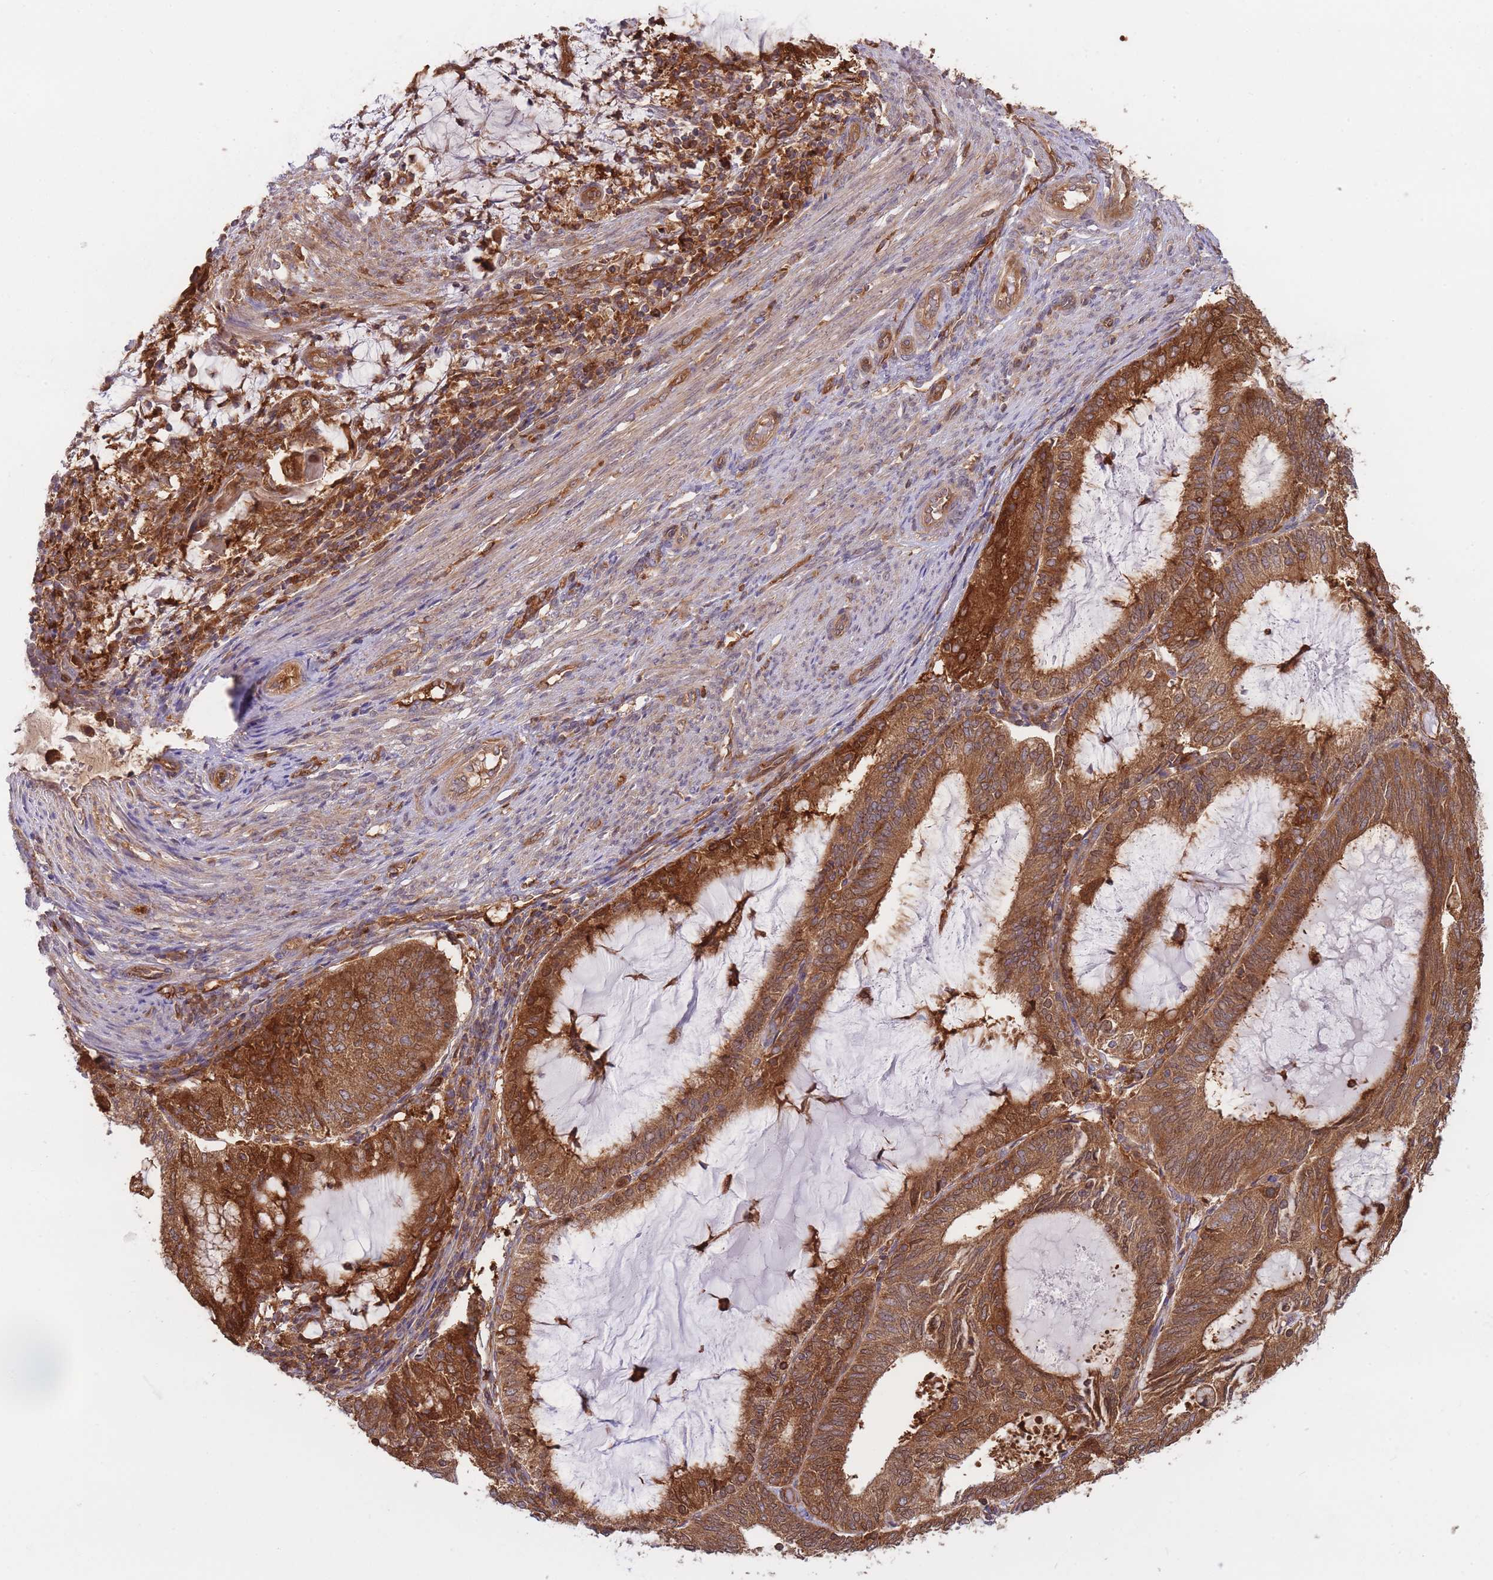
{"staining": {"intensity": "strong", "quantity": ">75%", "location": "cytoplasmic/membranous"}, "tissue": "endometrial cancer", "cell_type": "Tumor cells", "image_type": "cancer", "snomed": [{"axis": "morphology", "description": "Adenocarcinoma, NOS"}, {"axis": "topography", "description": "Endometrium"}], "caption": "The micrograph displays a brown stain indicating the presence of a protein in the cytoplasmic/membranous of tumor cells in endometrial adenocarcinoma.", "gene": "SLC4A9", "patient": {"sex": "female", "age": 81}}